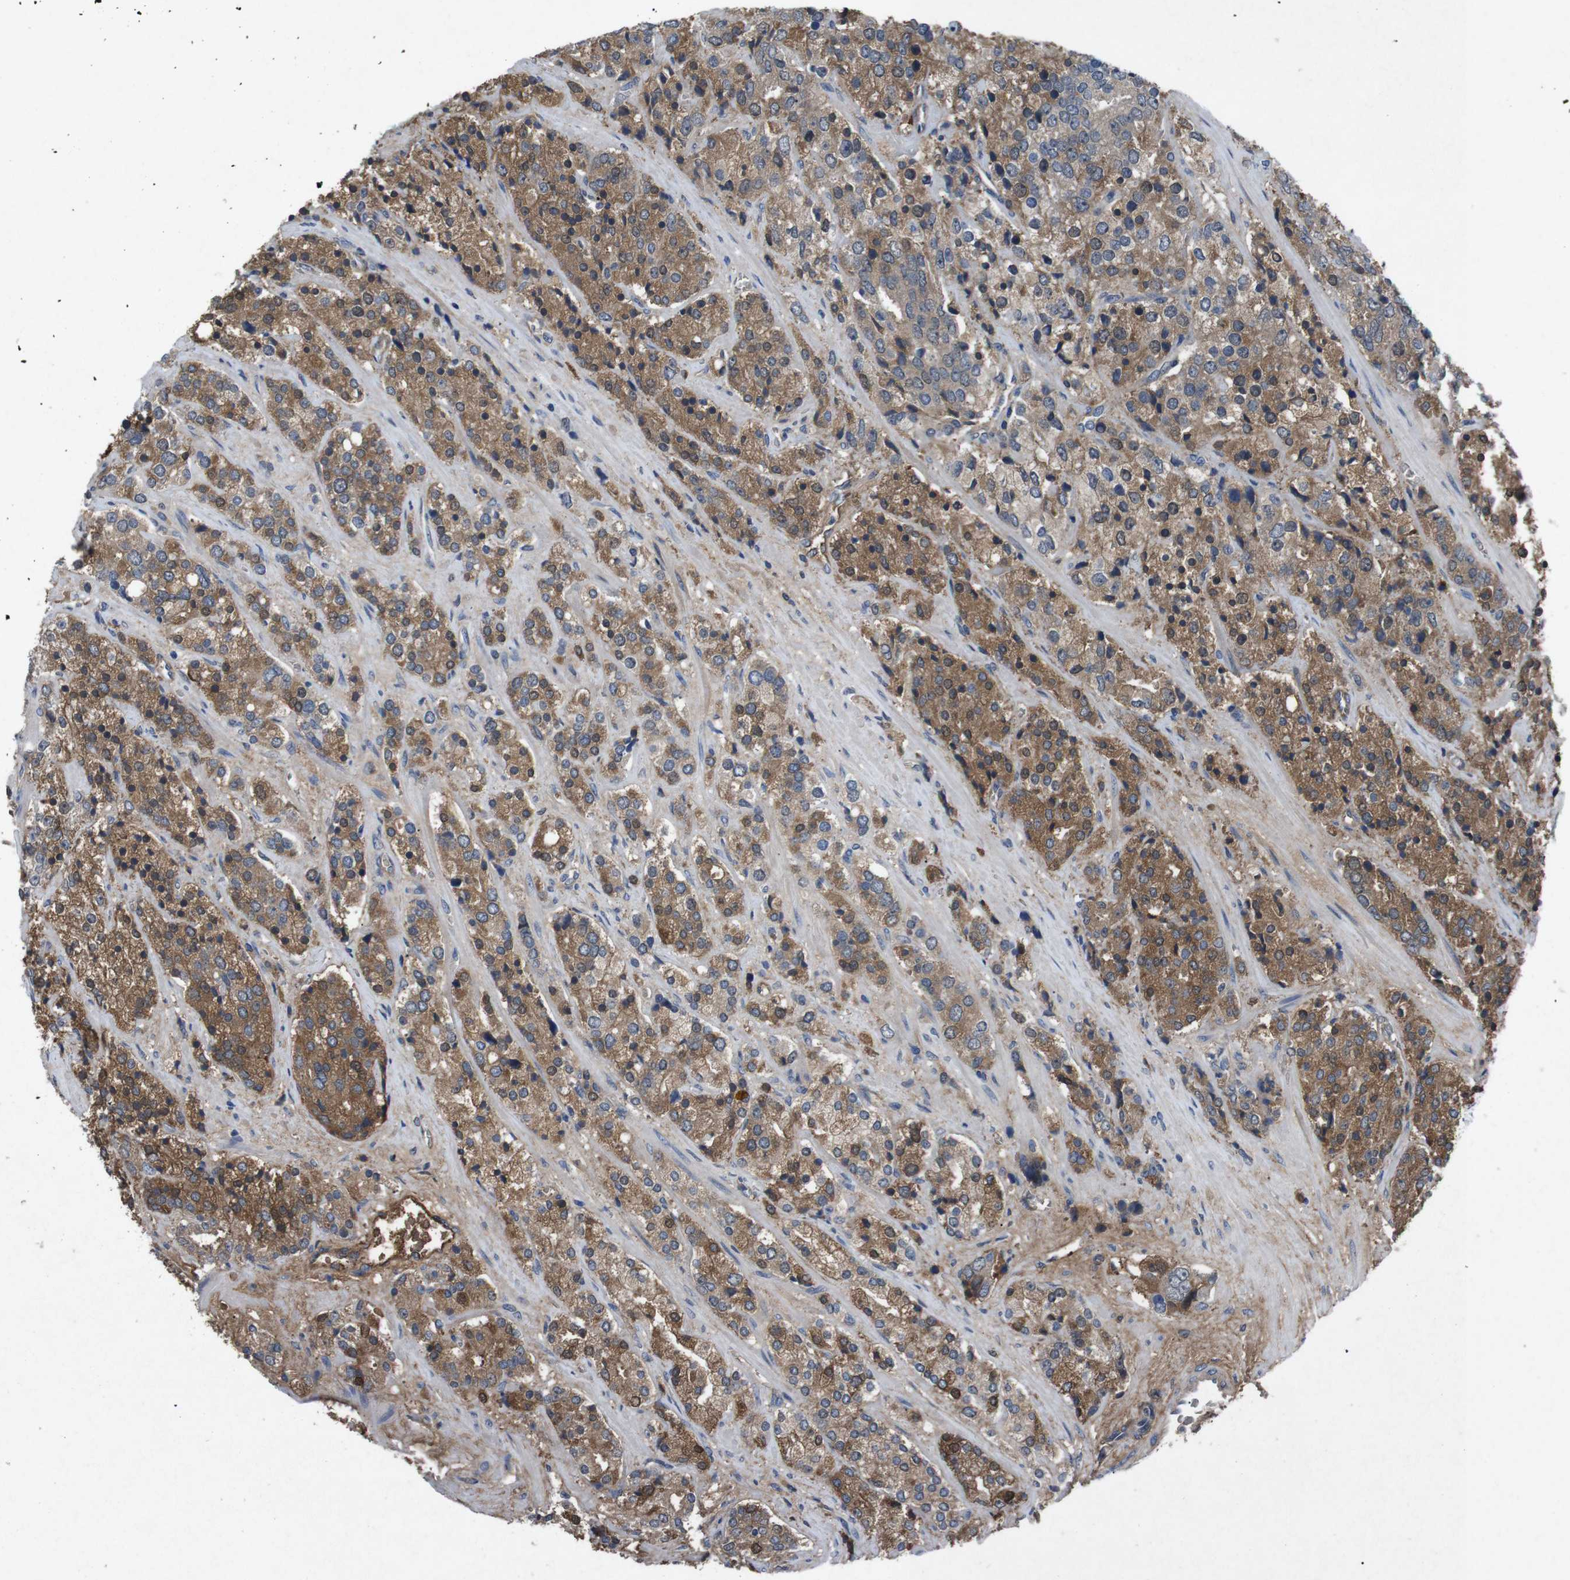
{"staining": {"intensity": "moderate", "quantity": ">75%", "location": "cytoplasmic/membranous"}, "tissue": "prostate cancer", "cell_type": "Tumor cells", "image_type": "cancer", "snomed": [{"axis": "morphology", "description": "Adenocarcinoma, High grade"}, {"axis": "topography", "description": "Prostate"}], "caption": "IHC staining of prostate adenocarcinoma (high-grade), which exhibits medium levels of moderate cytoplasmic/membranous expression in approximately >75% of tumor cells indicating moderate cytoplasmic/membranous protein expression. The staining was performed using DAB (brown) for protein detection and nuclei were counterstained in hematoxylin (blue).", "gene": "SPTB", "patient": {"sex": "male", "age": 71}}